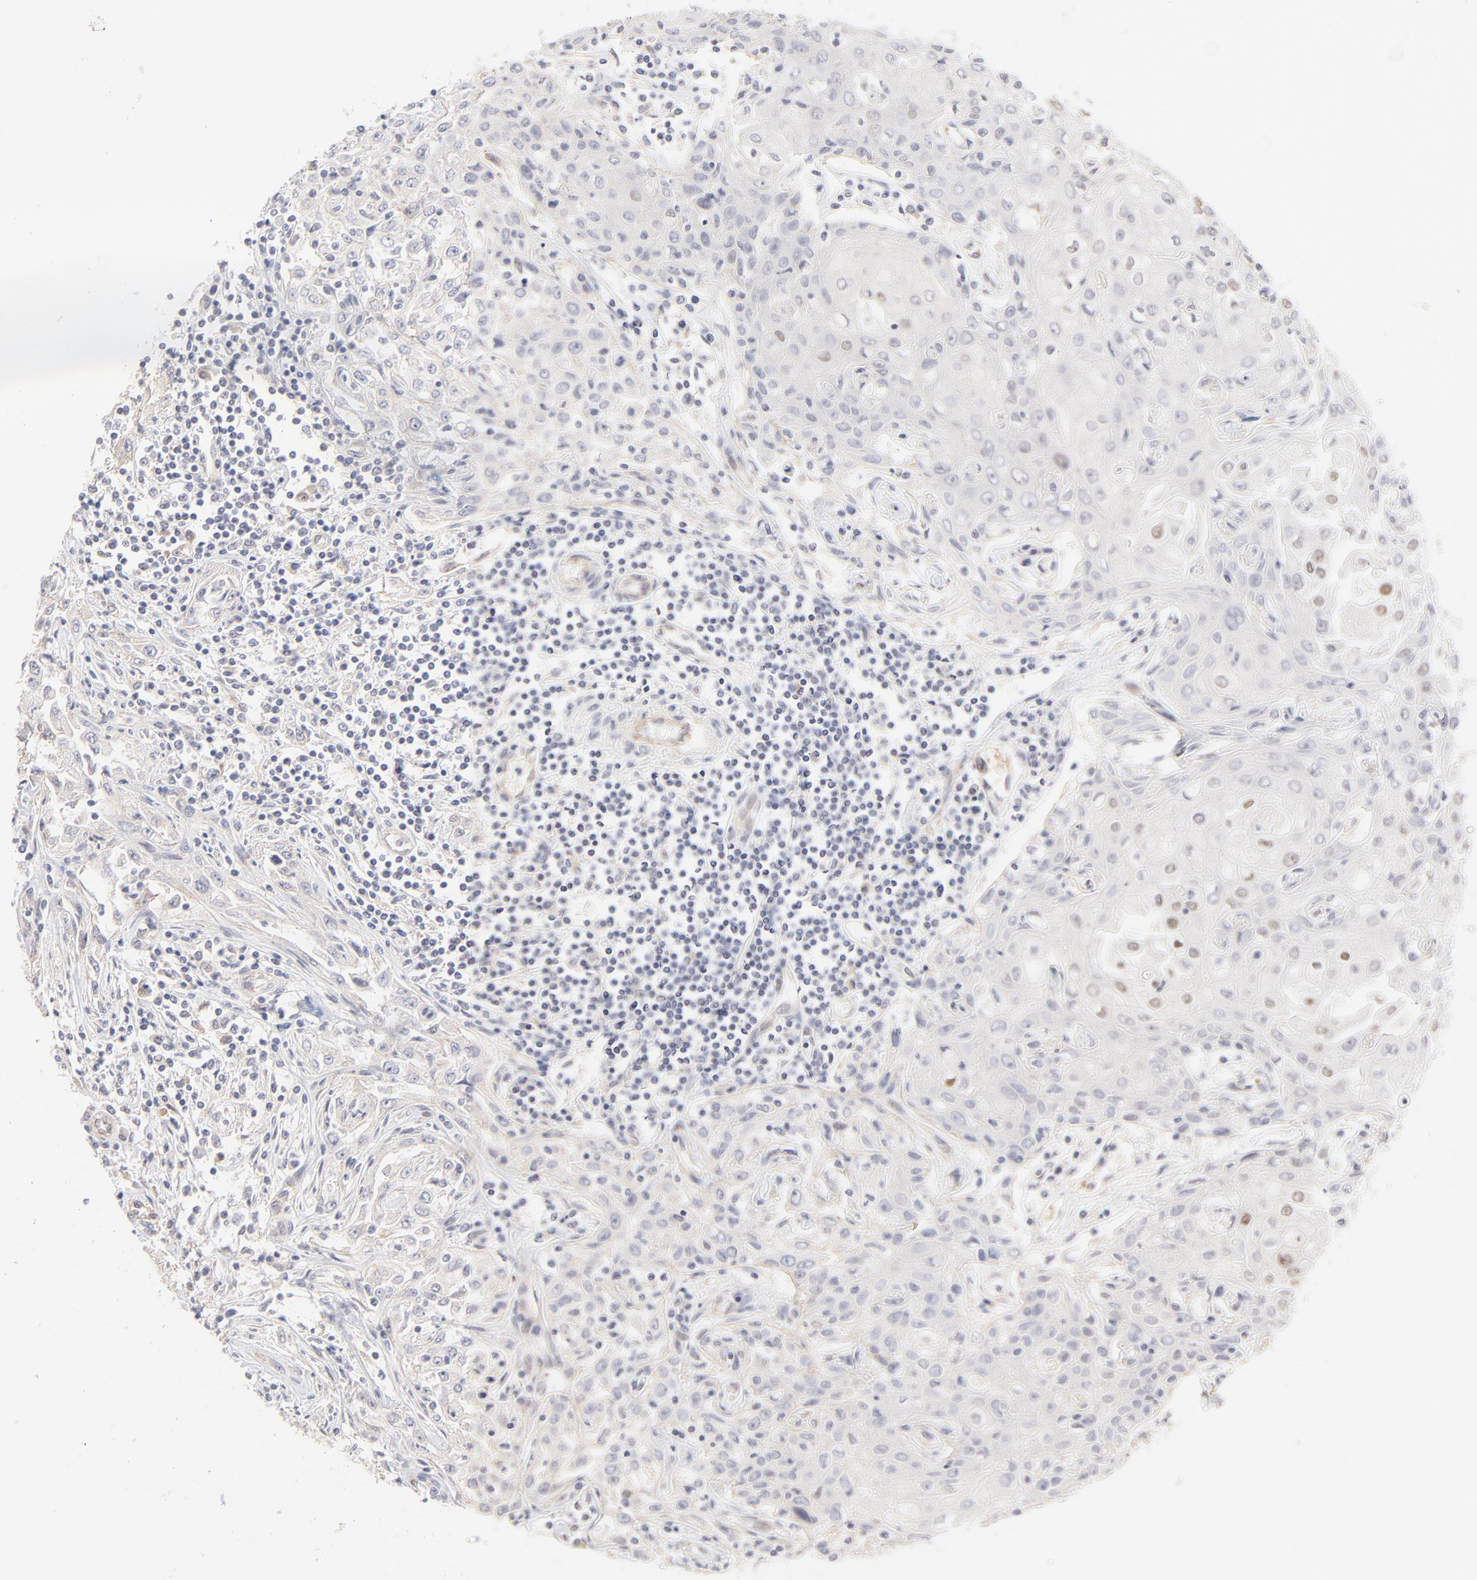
{"staining": {"intensity": "moderate", "quantity": "<25%", "location": "nuclear"}, "tissue": "head and neck cancer", "cell_type": "Tumor cells", "image_type": "cancer", "snomed": [{"axis": "morphology", "description": "Squamous cell carcinoma, NOS"}, {"axis": "topography", "description": "Oral tissue"}, {"axis": "topography", "description": "Head-Neck"}], "caption": "Tumor cells show moderate nuclear staining in about <25% of cells in head and neck cancer (squamous cell carcinoma).", "gene": "ELF3", "patient": {"sex": "female", "age": 76}}